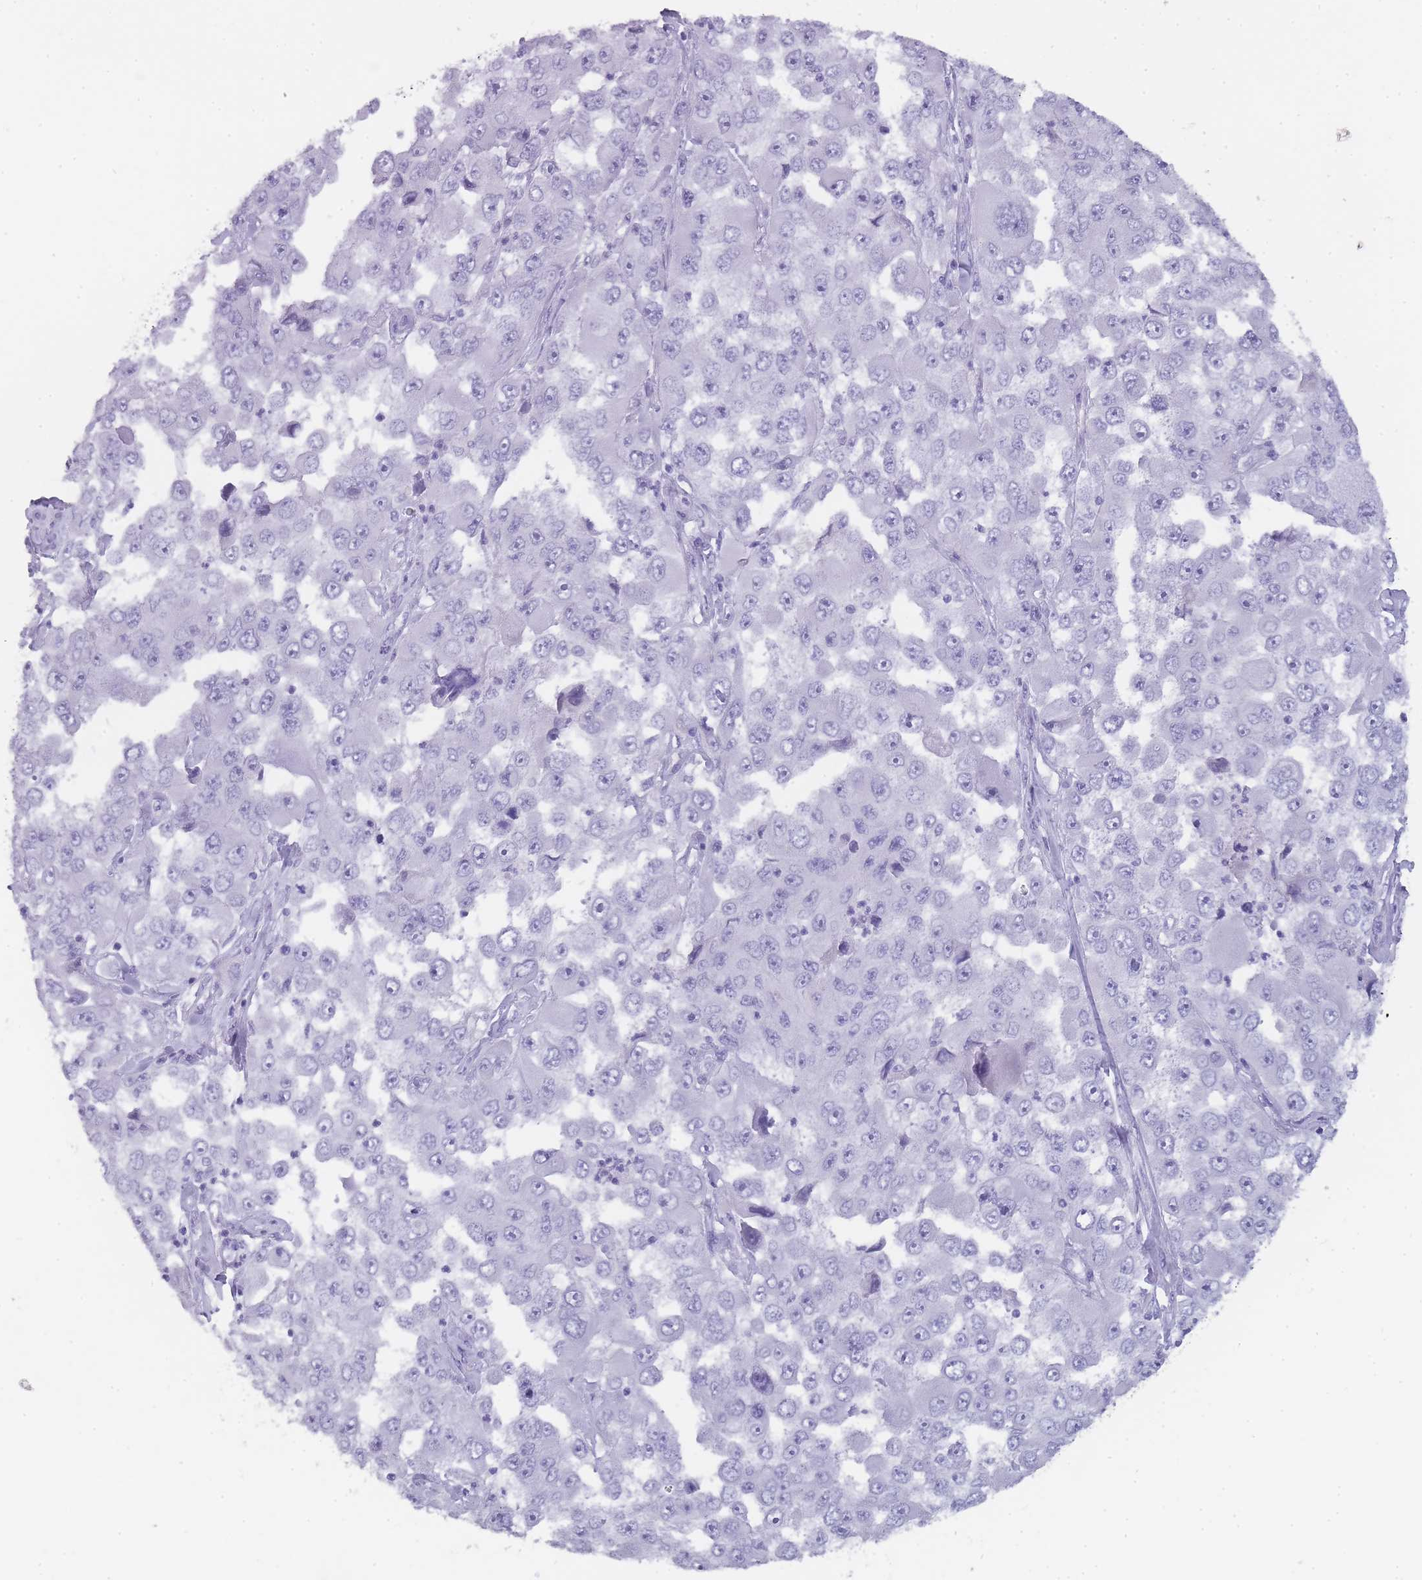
{"staining": {"intensity": "negative", "quantity": "none", "location": "none"}, "tissue": "melanoma", "cell_type": "Tumor cells", "image_type": "cancer", "snomed": [{"axis": "morphology", "description": "Malignant melanoma, Metastatic site"}, {"axis": "topography", "description": "Lymph node"}], "caption": "Melanoma was stained to show a protein in brown. There is no significant expression in tumor cells.", "gene": "TCP11", "patient": {"sex": "male", "age": 62}}